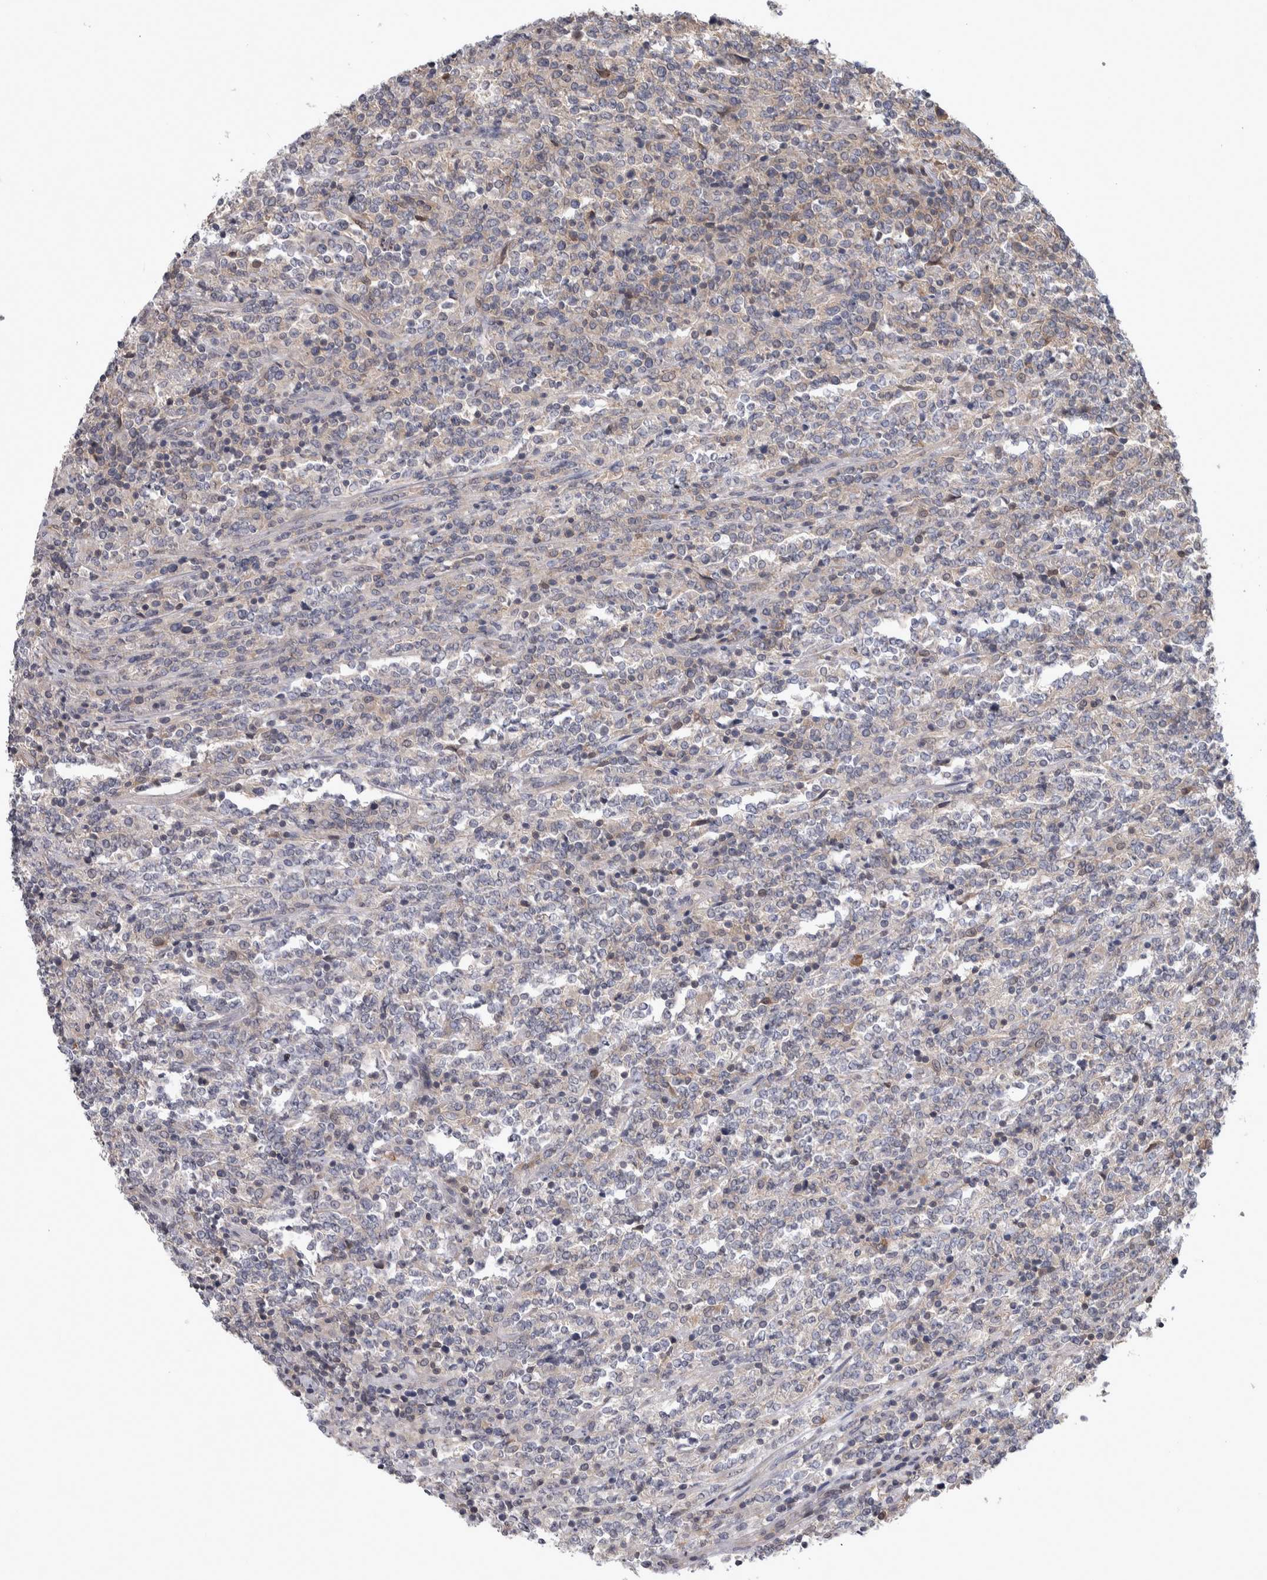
{"staining": {"intensity": "weak", "quantity": "<25%", "location": "cytoplasmic/membranous"}, "tissue": "lymphoma", "cell_type": "Tumor cells", "image_type": "cancer", "snomed": [{"axis": "morphology", "description": "Malignant lymphoma, non-Hodgkin's type, High grade"}, {"axis": "topography", "description": "Soft tissue"}], "caption": "The photomicrograph demonstrates no staining of tumor cells in lymphoma. (Stains: DAB IHC with hematoxylin counter stain, Microscopy: brightfield microscopy at high magnification).", "gene": "TAX1BP1", "patient": {"sex": "male", "age": 18}}